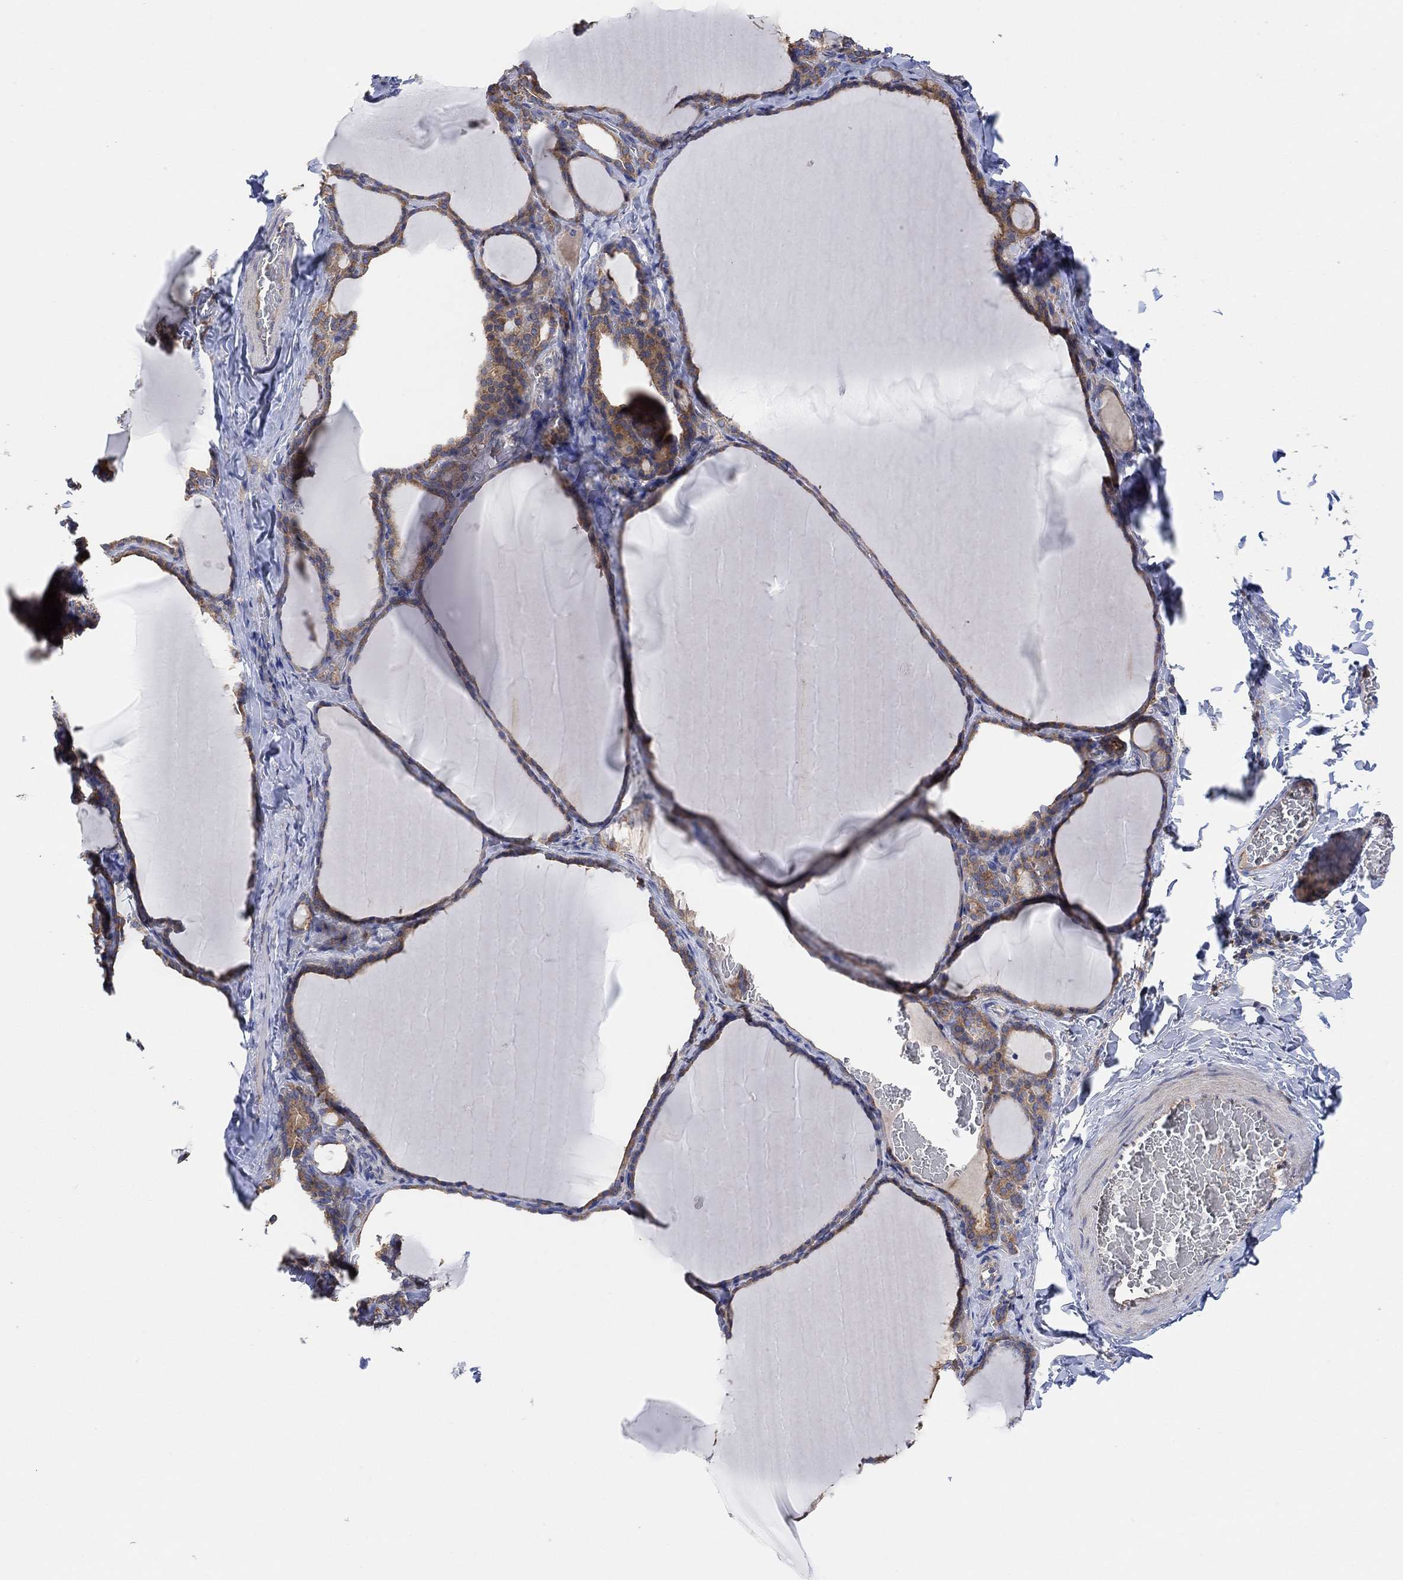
{"staining": {"intensity": "weak", "quantity": ">75%", "location": "cytoplasmic/membranous"}, "tissue": "thyroid gland", "cell_type": "Glandular cells", "image_type": "normal", "snomed": [{"axis": "morphology", "description": "Normal tissue, NOS"}, {"axis": "morphology", "description": "Hyperplasia, NOS"}, {"axis": "topography", "description": "Thyroid gland"}], "caption": "A micrograph of human thyroid gland stained for a protein reveals weak cytoplasmic/membranous brown staining in glandular cells. Using DAB (brown) and hematoxylin (blue) stains, captured at high magnification using brightfield microscopy.", "gene": "BLOC1S3", "patient": {"sex": "female", "age": 27}}